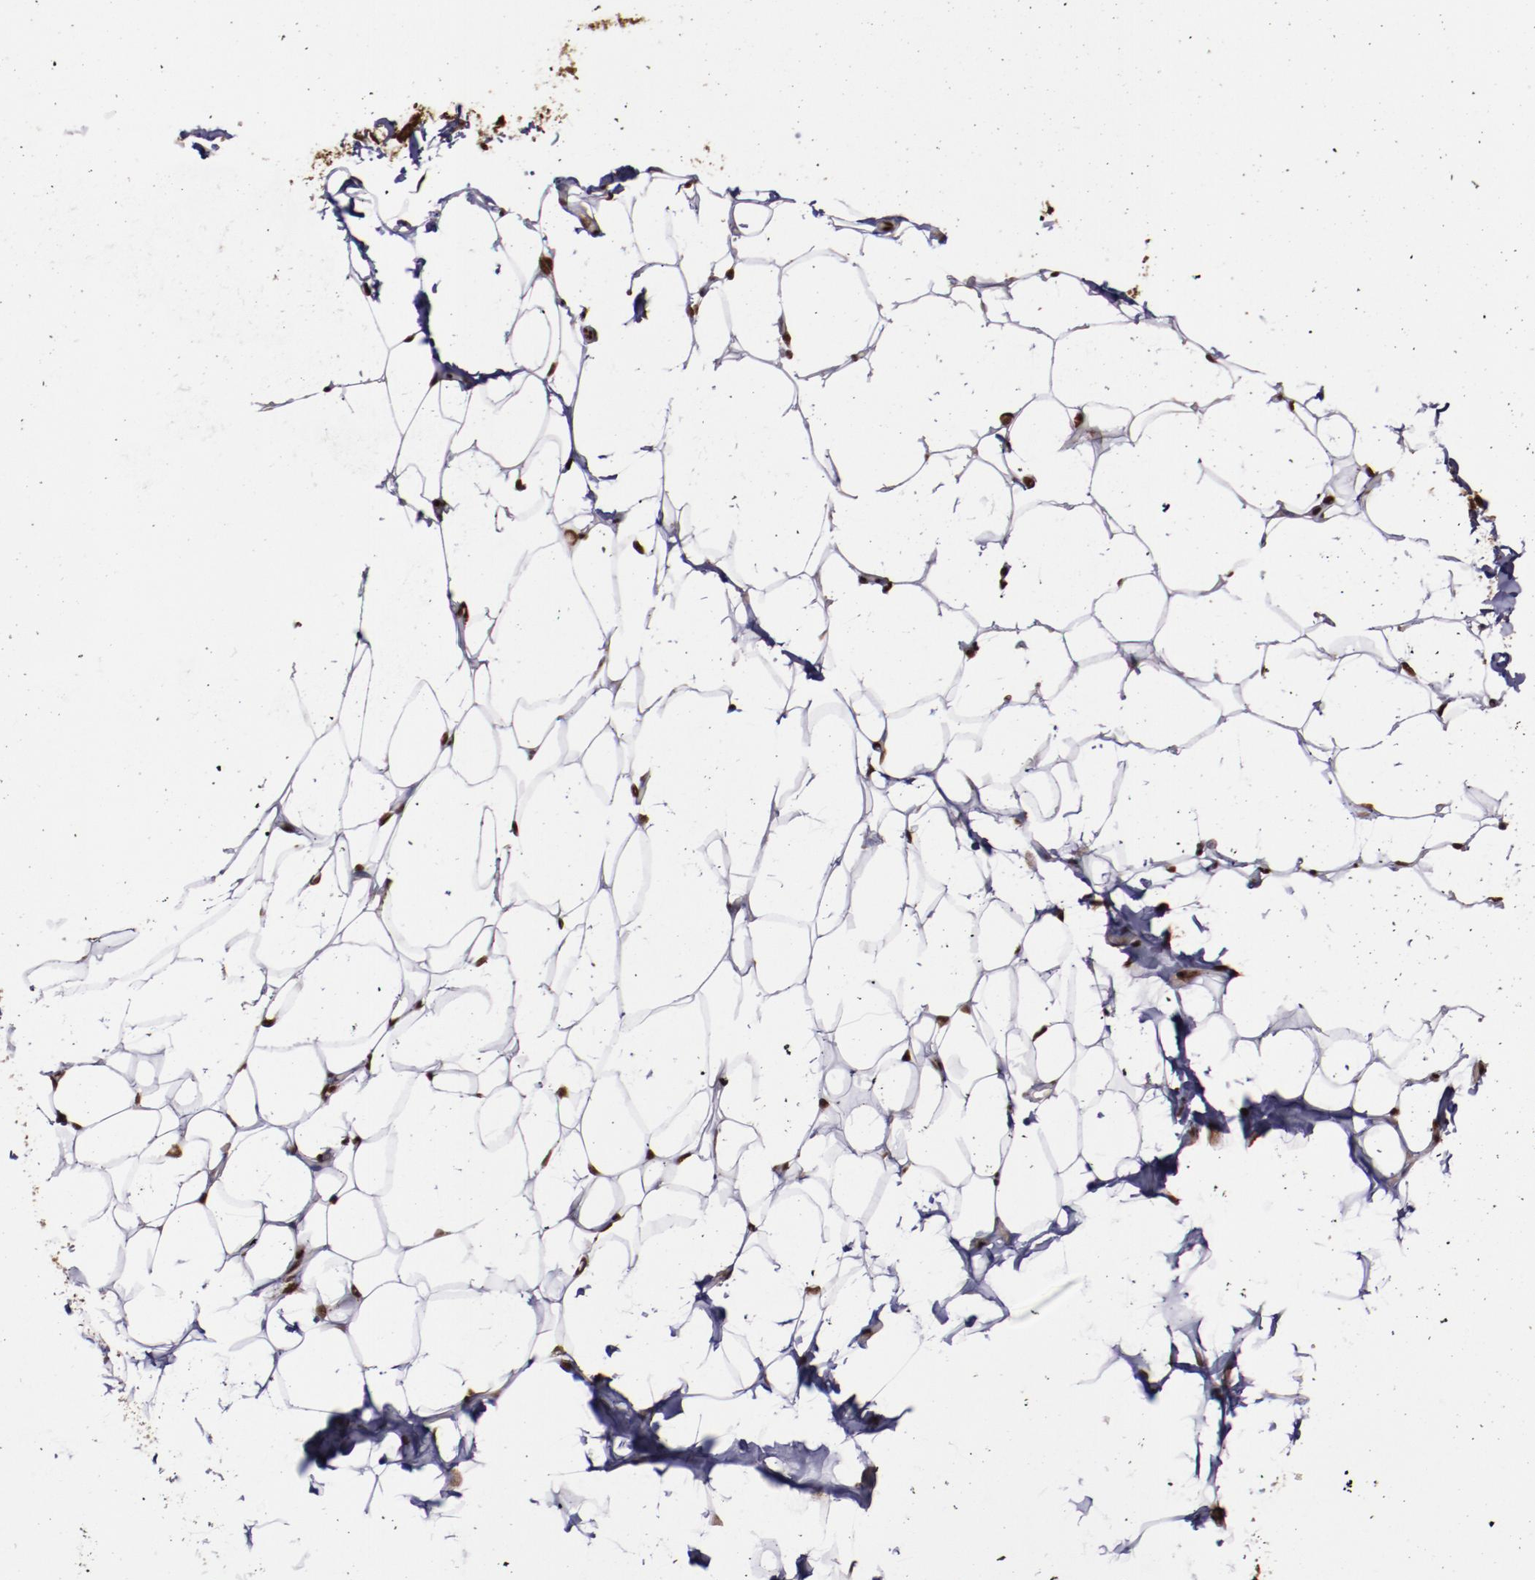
{"staining": {"intensity": "strong", "quantity": ">75%", "location": "nuclear"}, "tissue": "adipose tissue", "cell_type": "Adipocytes", "image_type": "normal", "snomed": [{"axis": "morphology", "description": "Normal tissue, NOS"}, {"axis": "topography", "description": "Soft tissue"}], "caption": "DAB immunohistochemical staining of unremarkable human adipose tissue reveals strong nuclear protein staining in approximately >75% of adipocytes.", "gene": "SNW1", "patient": {"sex": "male", "age": 26}}